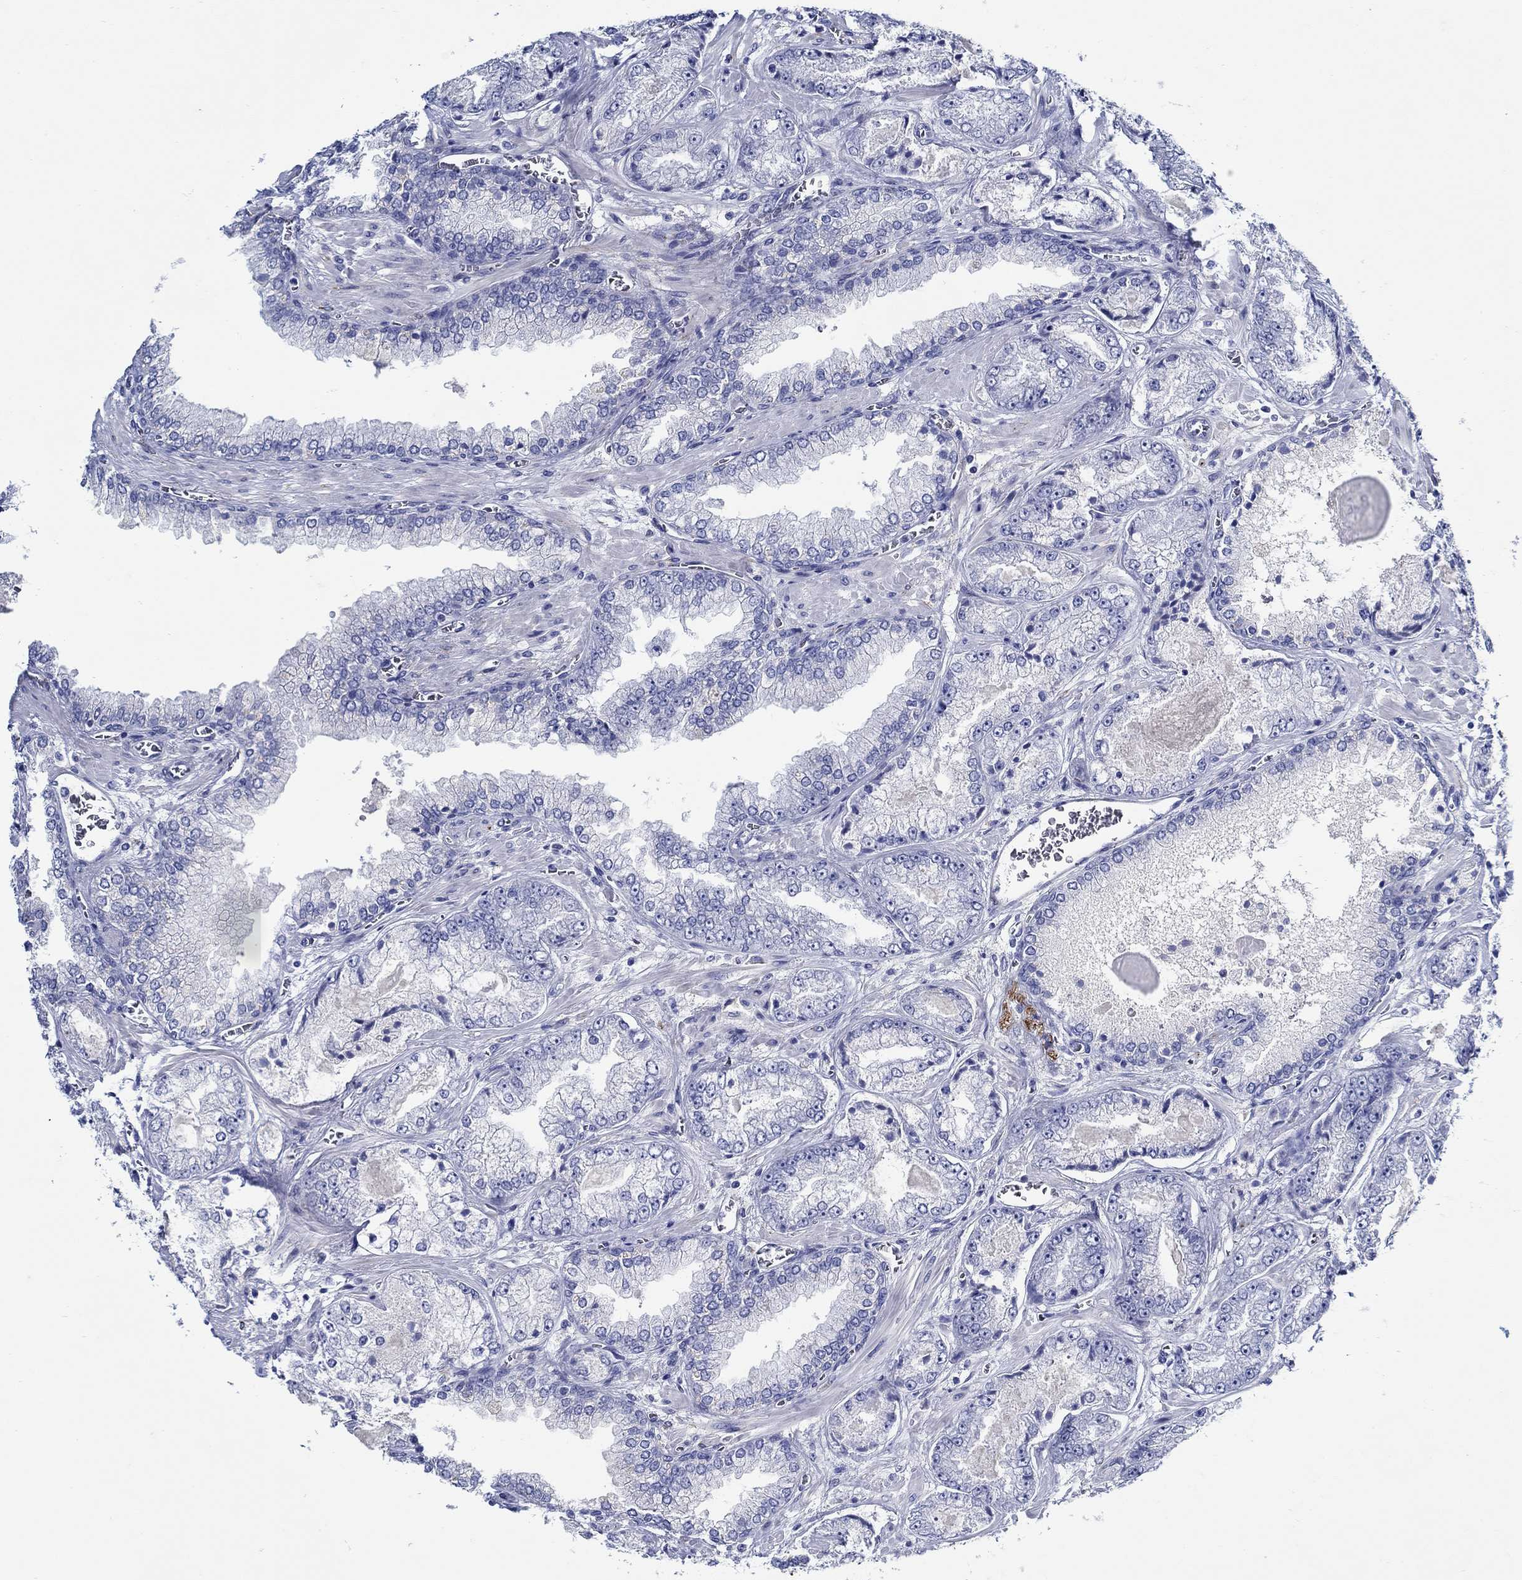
{"staining": {"intensity": "negative", "quantity": "none", "location": "none"}, "tissue": "prostate cancer", "cell_type": "Tumor cells", "image_type": "cancer", "snomed": [{"axis": "morphology", "description": "Adenocarcinoma, Low grade"}, {"axis": "topography", "description": "Prostate"}], "caption": "High magnification brightfield microscopy of prostate cancer (adenocarcinoma (low-grade)) stained with DAB (3,3'-diaminobenzidine) (brown) and counterstained with hematoxylin (blue): tumor cells show no significant positivity. (Stains: DAB (3,3'-diaminobenzidine) immunohistochemistry (IHC) with hematoxylin counter stain, Microscopy: brightfield microscopy at high magnification).", "gene": "MC2R", "patient": {"sex": "male", "age": 57}}